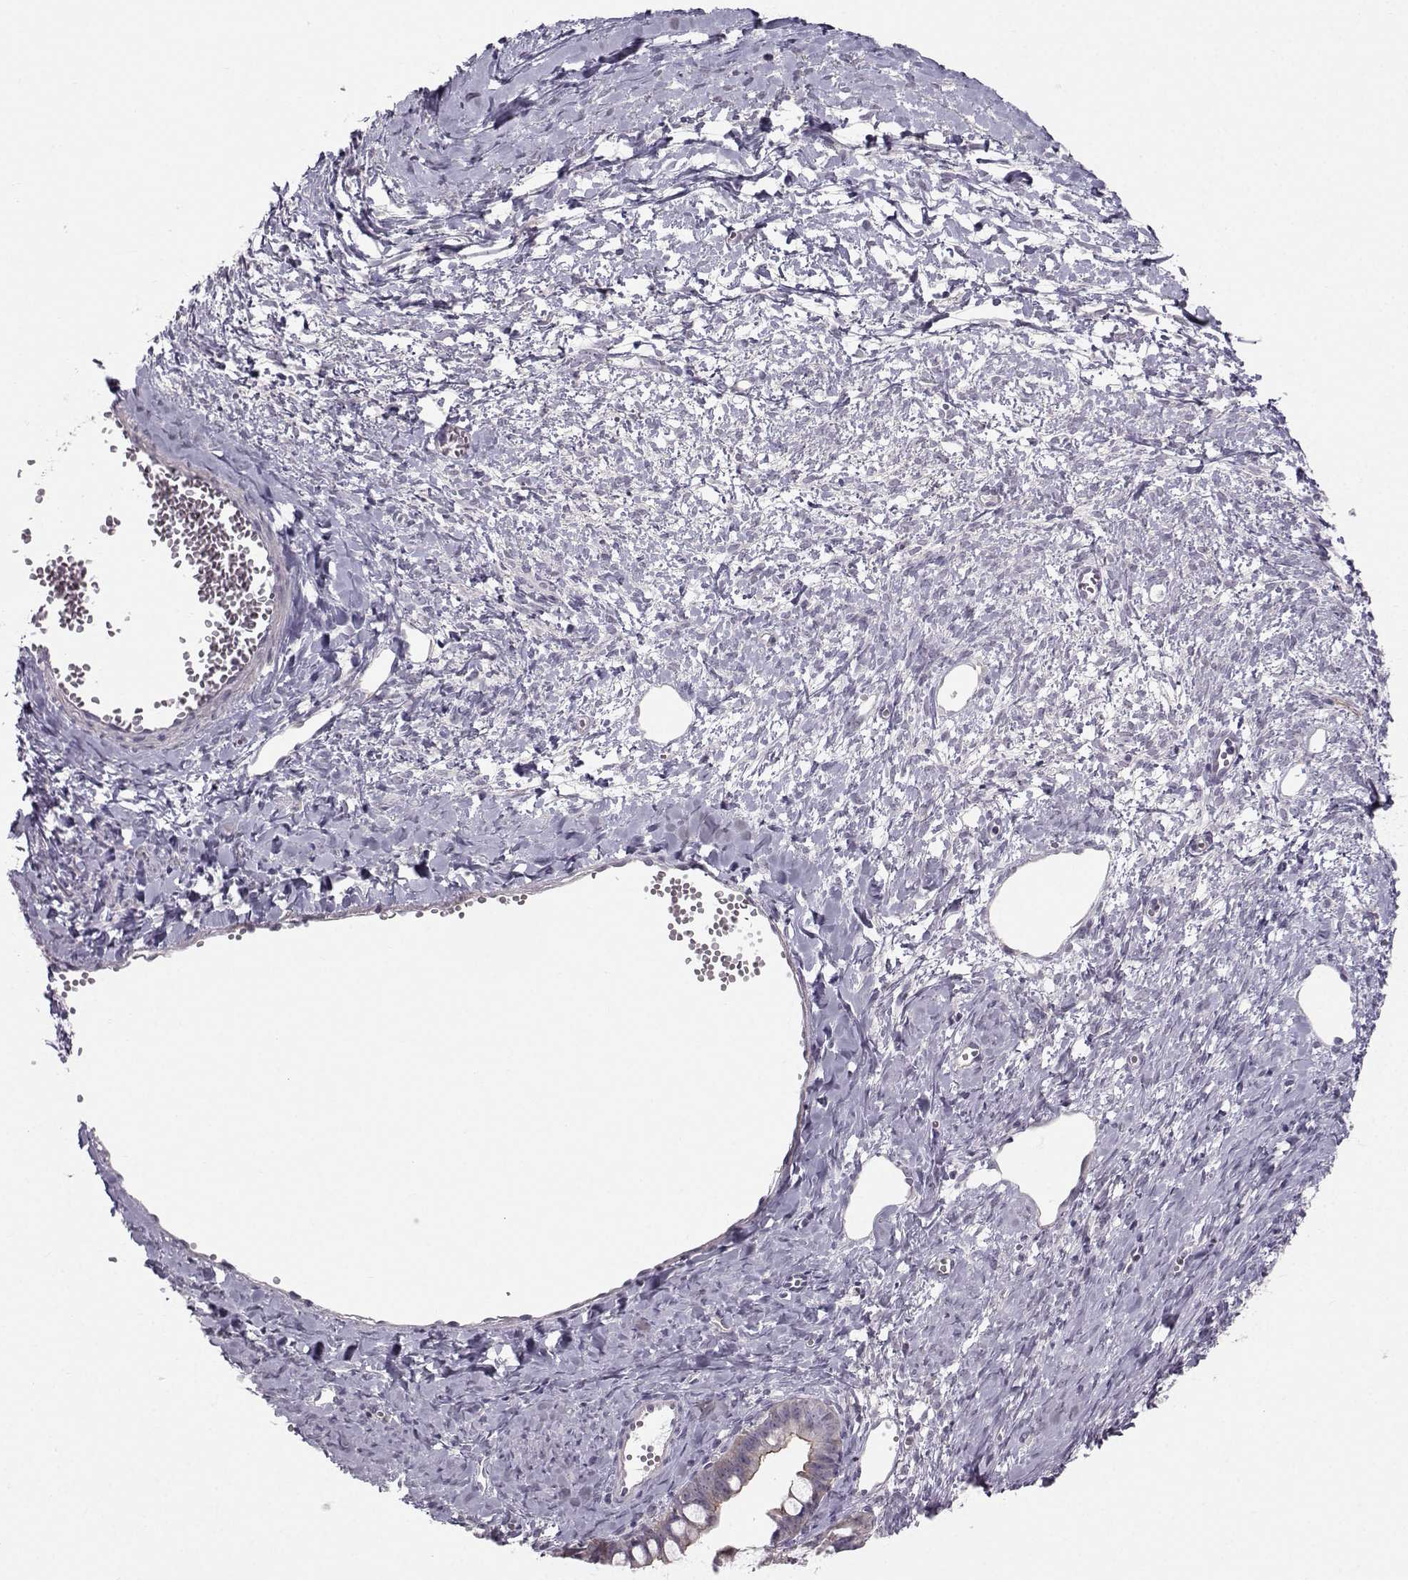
{"staining": {"intensity": "weak", "quantity": "25%-75%", "location": "cytoplasmic/membranous"}, "tissue": "ovarian cancer", "cell_type": "Tumor cells", "image_type": "cancer", "snomed": [{"axis": "morphology", "description": "Cystadenocarcinoma, mucinous, NOS"}, {"axis": "topography", "description": "Ovary"}], "caption": "A micrograph of ovarian cancer (mucinous cystadenocarcinoma) stained for a protein displays weak cytoplasmic/membranous brown staining in tumor cells.", "gene": "MAST1", "patient": {"sex": "female", "age": 63}}